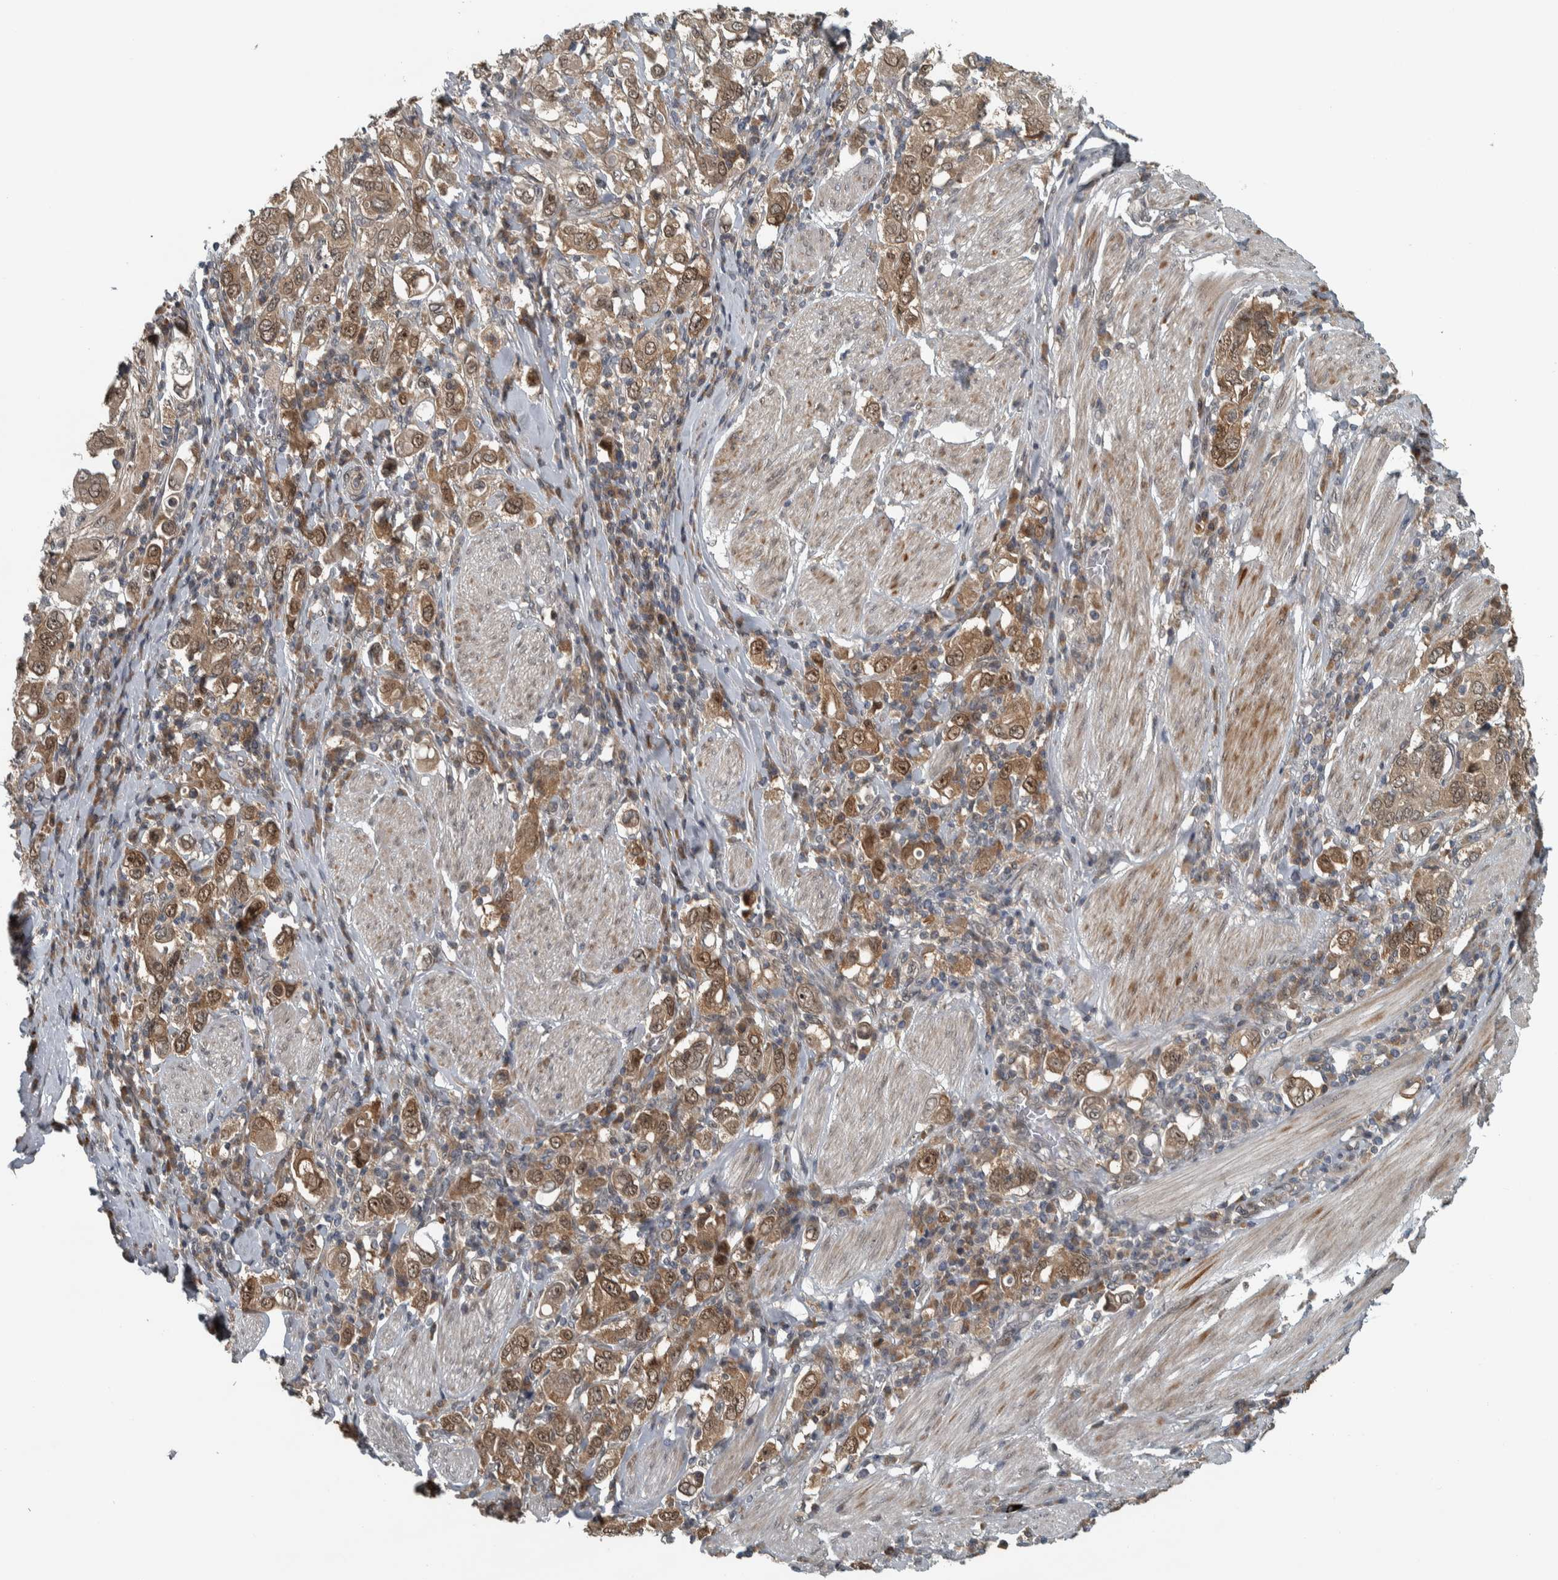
{"staining": {"intensity": "moderate", "quantity": ">75%", "location": "cytoplasmic/membranous,nuclear"}, "tissue": "stomach cancer", "cell_type": "Tumor cells", "image_type": "cancer", "snomed": [{"axis": "morphology", "description": "Adenocarcinoma, NOS"}, {"axis": "topography", "description": "Stomach, upper"}], "caption": "This image shows adenocarcinoma (stomach) stained with immunohistochemistry (IHC) to label a protein in brown. The cytoplasmic/membranous and nuclear of tumor cells show moderate positivity for the protein. Nuclei are counter-stained blue.", "gene": "XPO5", "patient": {"sex": "male", "age": 62}}